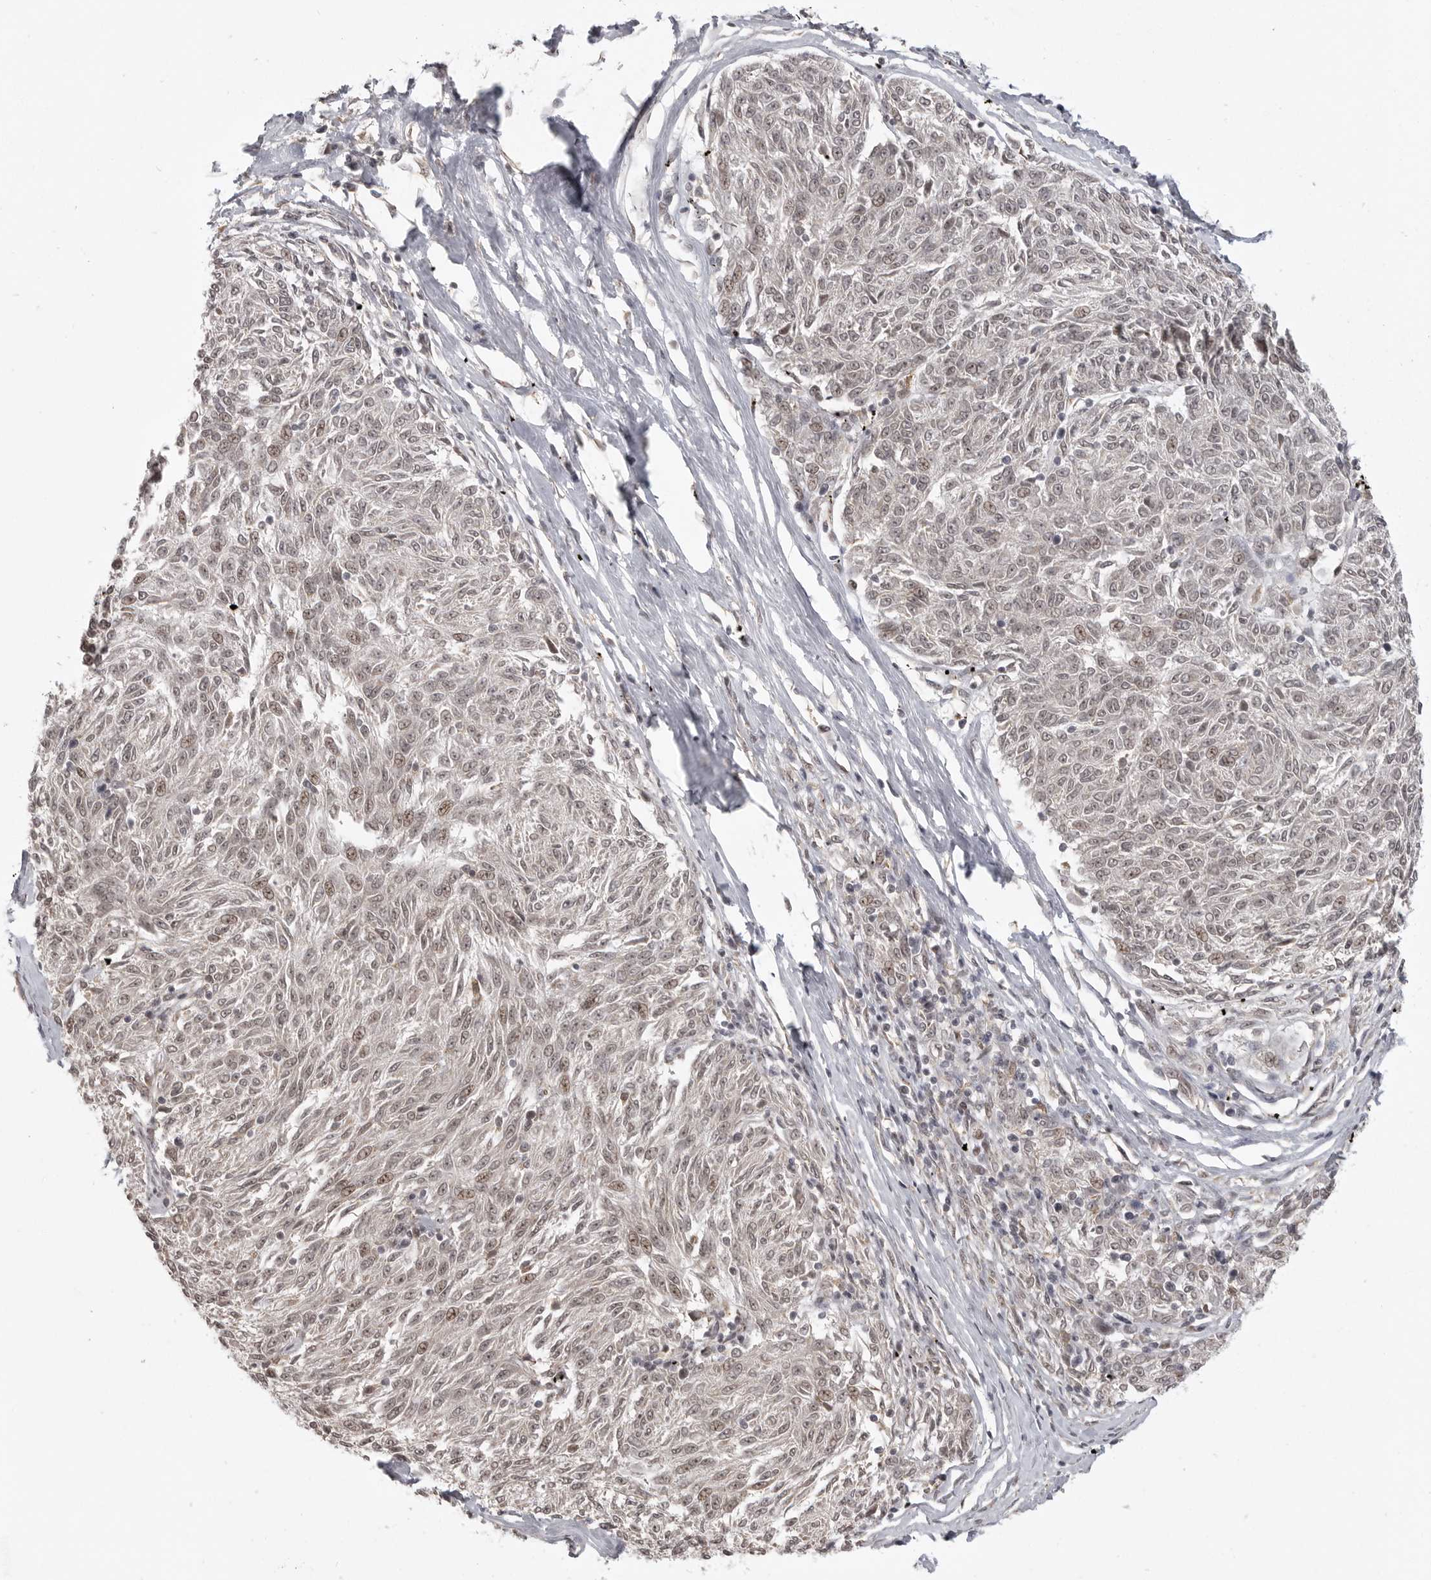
{"staining": {"intensity": "weak", "quantity": "25%-75%", "location": "nuclear"}, "tissue": "melanoma", "cell_type": "Tumor cells", "image_type": "cancer", "snomed": [{"axis": "morphology", "description": "Malignant melanoma, NOS"}, {"axis": "topography", "description": "Skin"}], "caption": "Immunohistochemical staining of human melanoma shows weak nuclear protein staining in about 25%-75% of tumor cells.", "gene": "ISG20L2", "patient": {"sex": "female", "age": 72}}